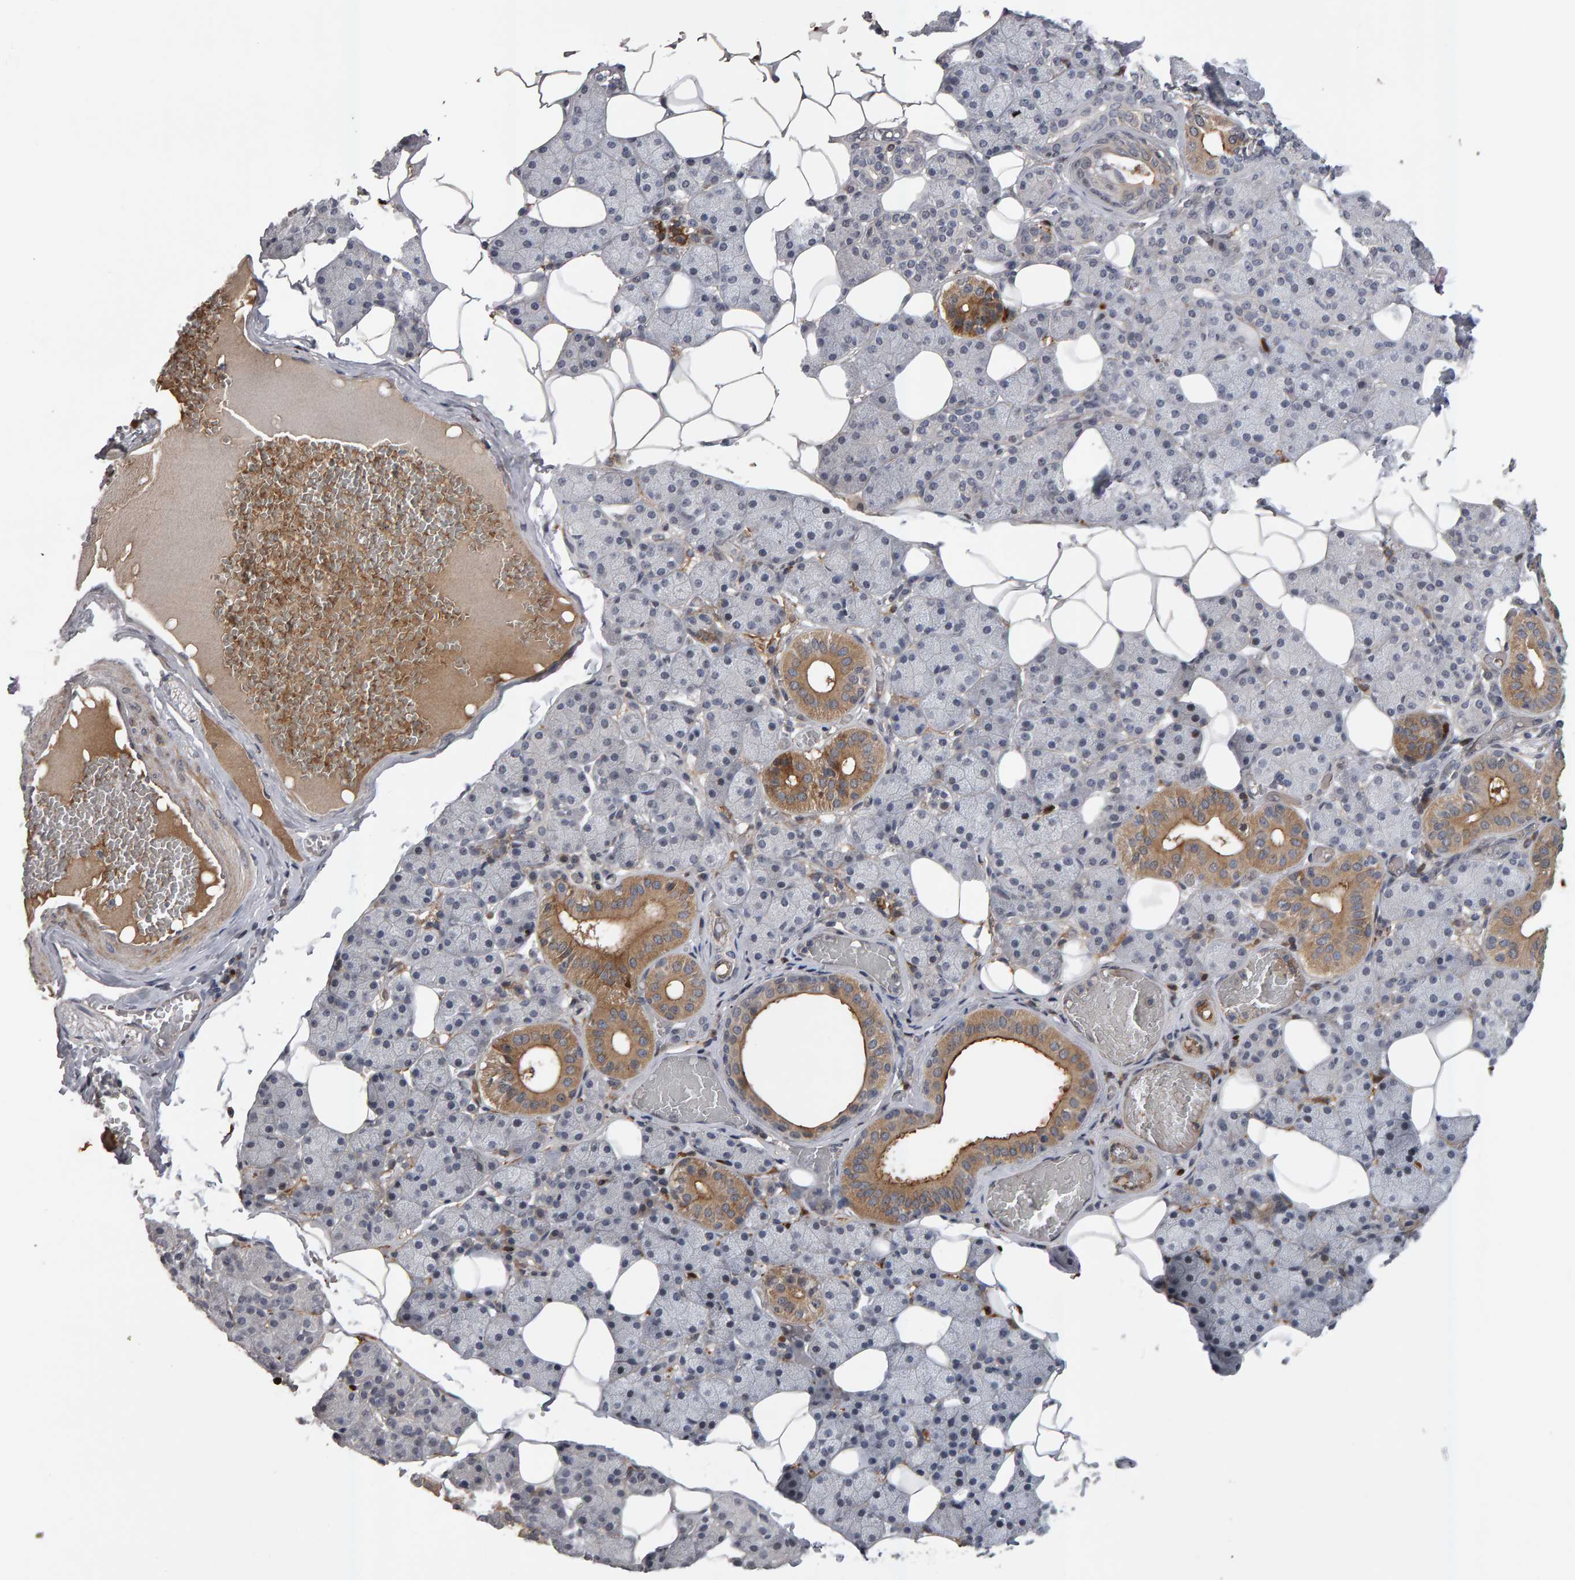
{"staining": {"intensity": "moderate", "quantity": "<25%", "location": "cytoplasmic/membranous"}, "tissue": "salivary gland", "cell_type": "Glandular cells", "image_type": "normal", "snomed": [{"axis": "morphology", "description": "Normal tissue, NOS"}, {"axis": "topography", "description": "Salivary gland"}], "caption": "A photomicrograph of salivary gland stained for a protein displays moderate cytoplasmic/membranous brown staining in glandular cells.", "gene": "IPO8", "patient": {"sex": "female", "age": 33}}